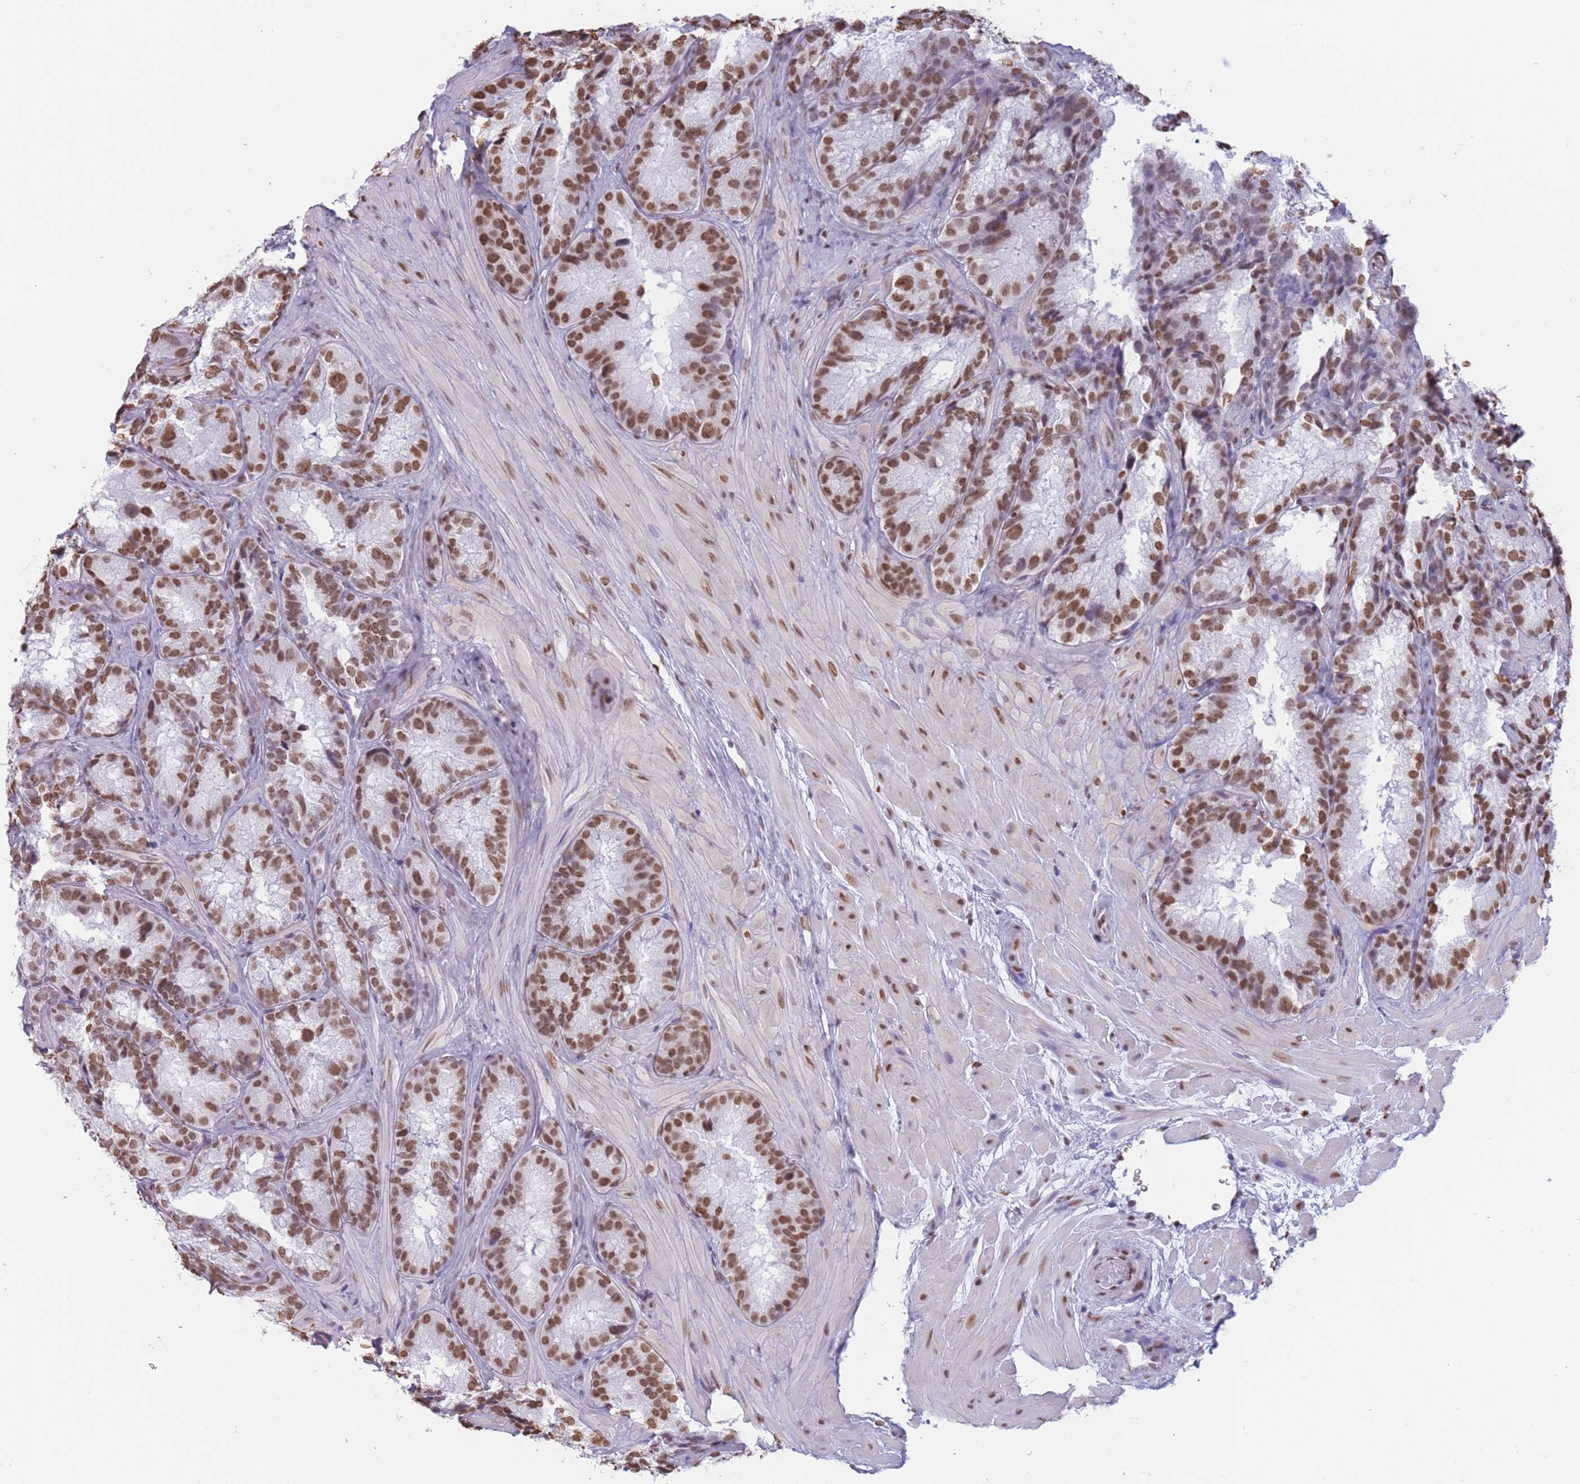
{"staining": {"intensity": "moderate", "quantity": ">75%", "location": "nuclear"}, "tissue": "seminal vesicle", "cell_type": "Glandular cells", "image_type": "normal", "snomed": [{"axis": "morphology", "description": "Normal tissue, NOS"}, {"axis": "topography", "description": "Seminal veicle"}], "caption": "Protein staining by immunohistochemistry (IHC) reveals moderate nuclear positivity in approximately >75% of glandular cells in normal seminal vesicle.", "gene": "RYK", "patient": {"sex": "male", "age": 58}}